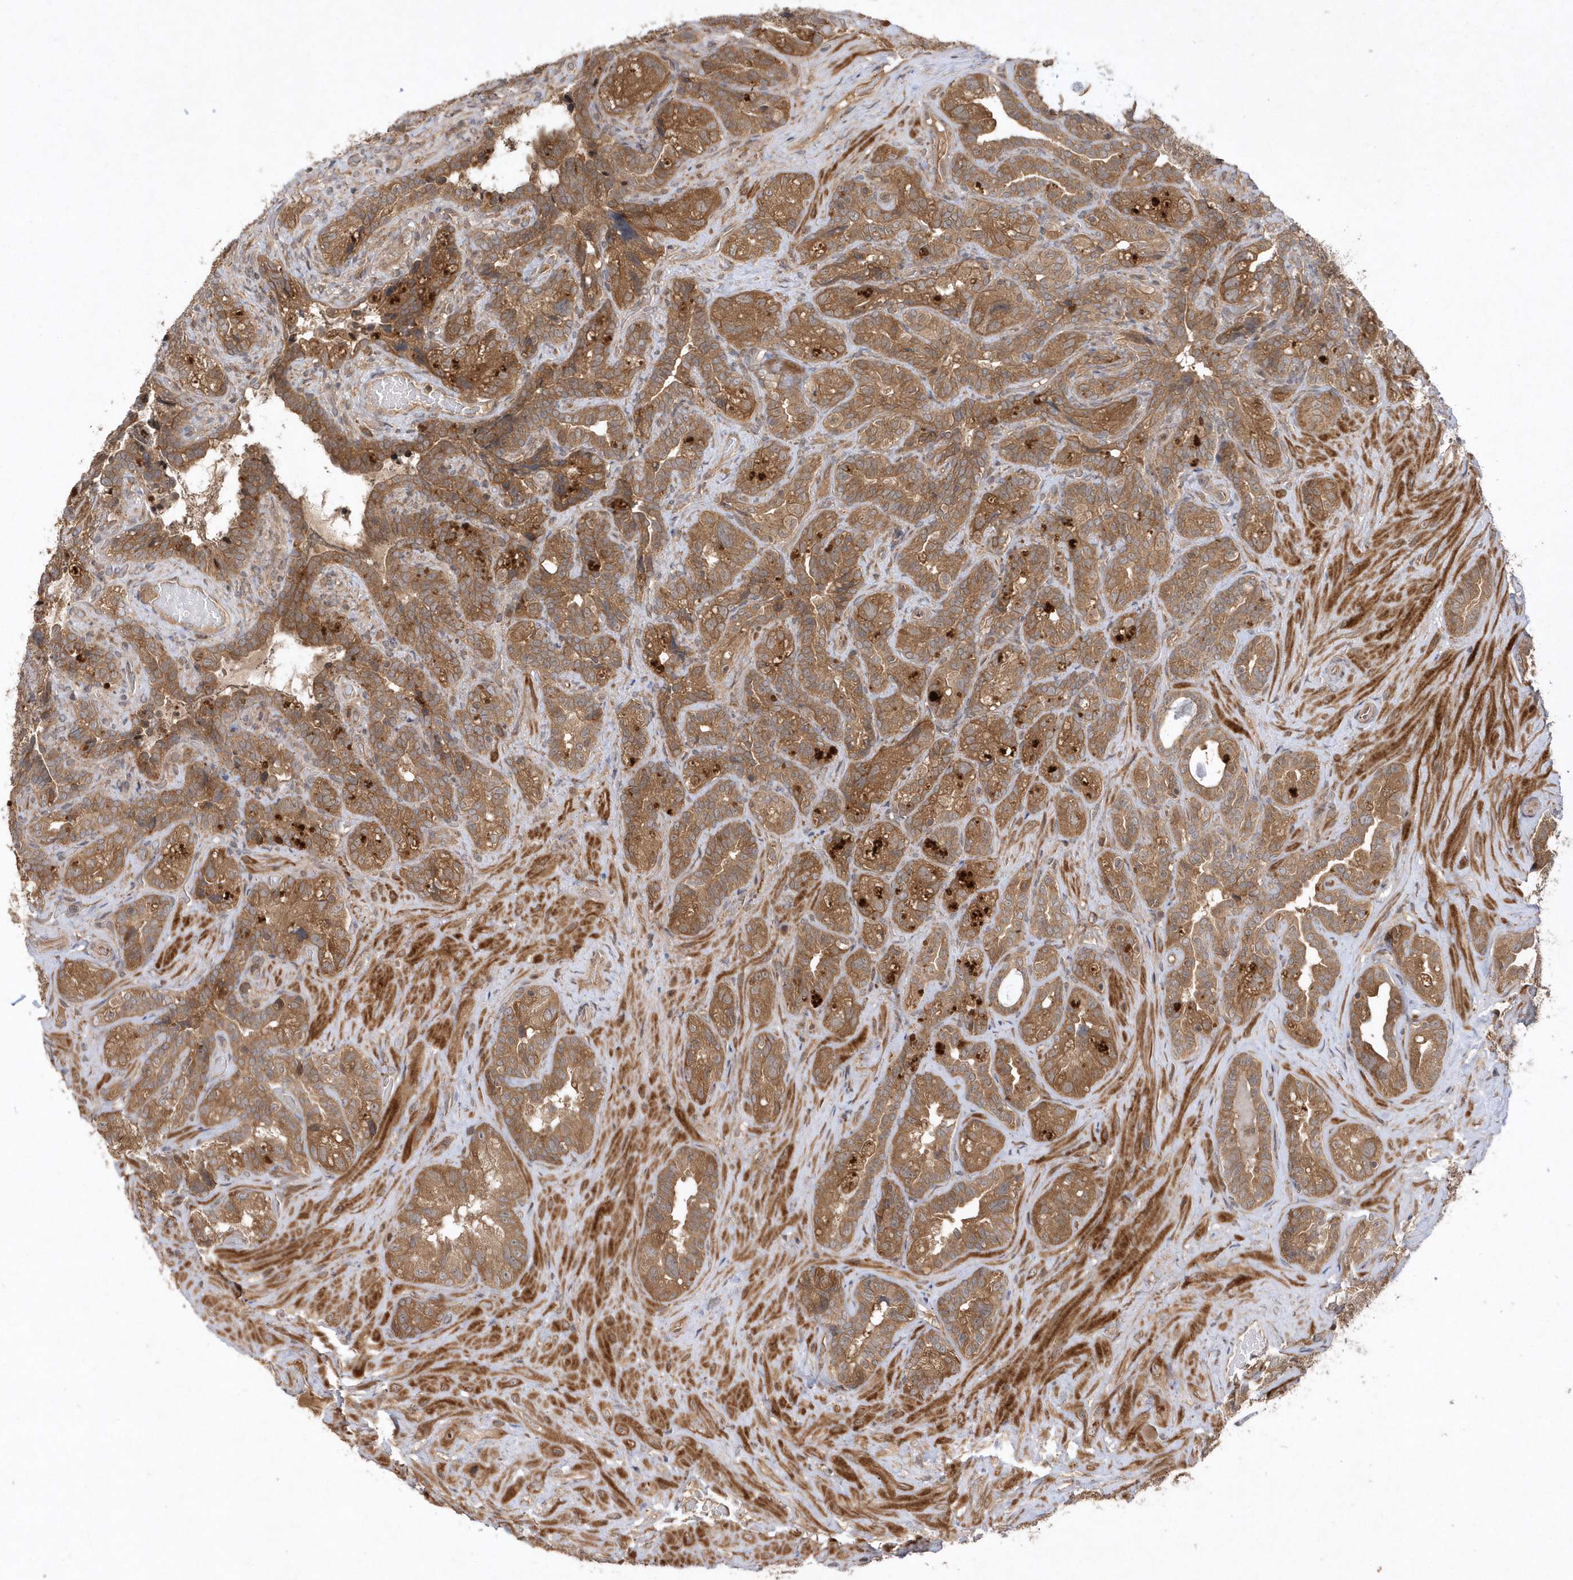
{"staining": {"intensity": "strong", "quantity": ">75%", "location": "cytoplasmic/membranous"}, "tissue": "seminal vesicle", "cell_type": "Glandular cells", "image_type": "normal", "snomed": [{"axis": "morphology", "description": "Normal tissue, NOS"}, {"axis": "topography", "description": "Seminal veicle"}, {"axis": "topography", "description": "Peripheral nerve tissue"}], "caption": "Normal seminal vesicle was stained to show a protein in brown. There is high levels of strong cytoplasmic/membranous expression in about >75% of glandular cells.", "gene": "GFM2", "patient": {"sex": "male", "age": 67}}